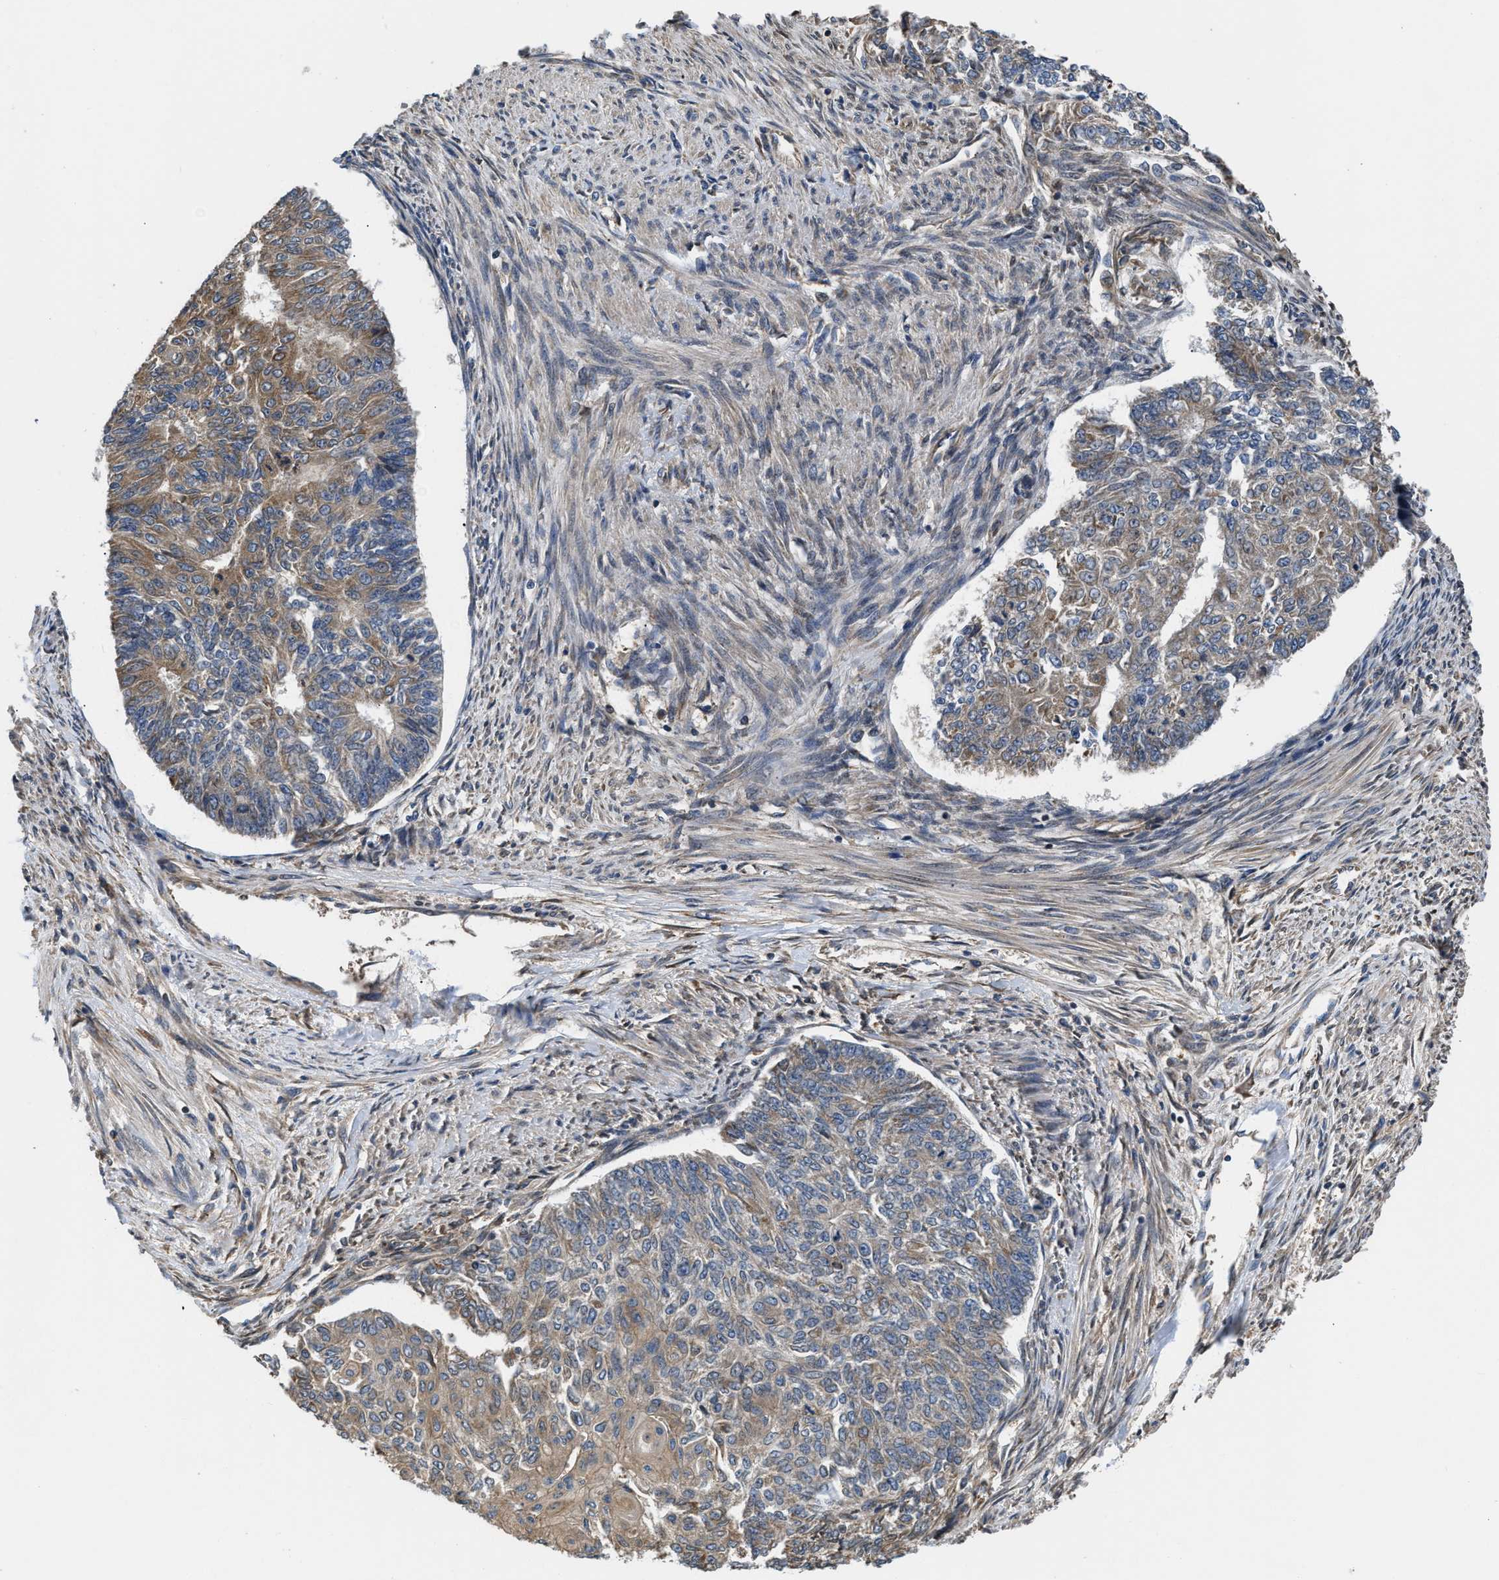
{"staining": {"intensity": "moderate", "quantity": ">75%", "location": "cytoplasmic/membranous"}, "tissue": "endometrial cancer", "cell_type": "Tumor cells", "image_type": "cancer", "snomed": [{"axis": "morphology", "description": "Adenocarcinoma, NOS"}, {"axis": "topography", "description": "Endometrium"}], "caption": "Brown immunohistochemical staining in human endometrial cancer (adenocarcinoma) demonstrates moderate cytoplasmic/membranous positivity in approximately >75% of tumor cells.", "gene": "CEP128", "patient": {"sex": "female", "age": 32}}